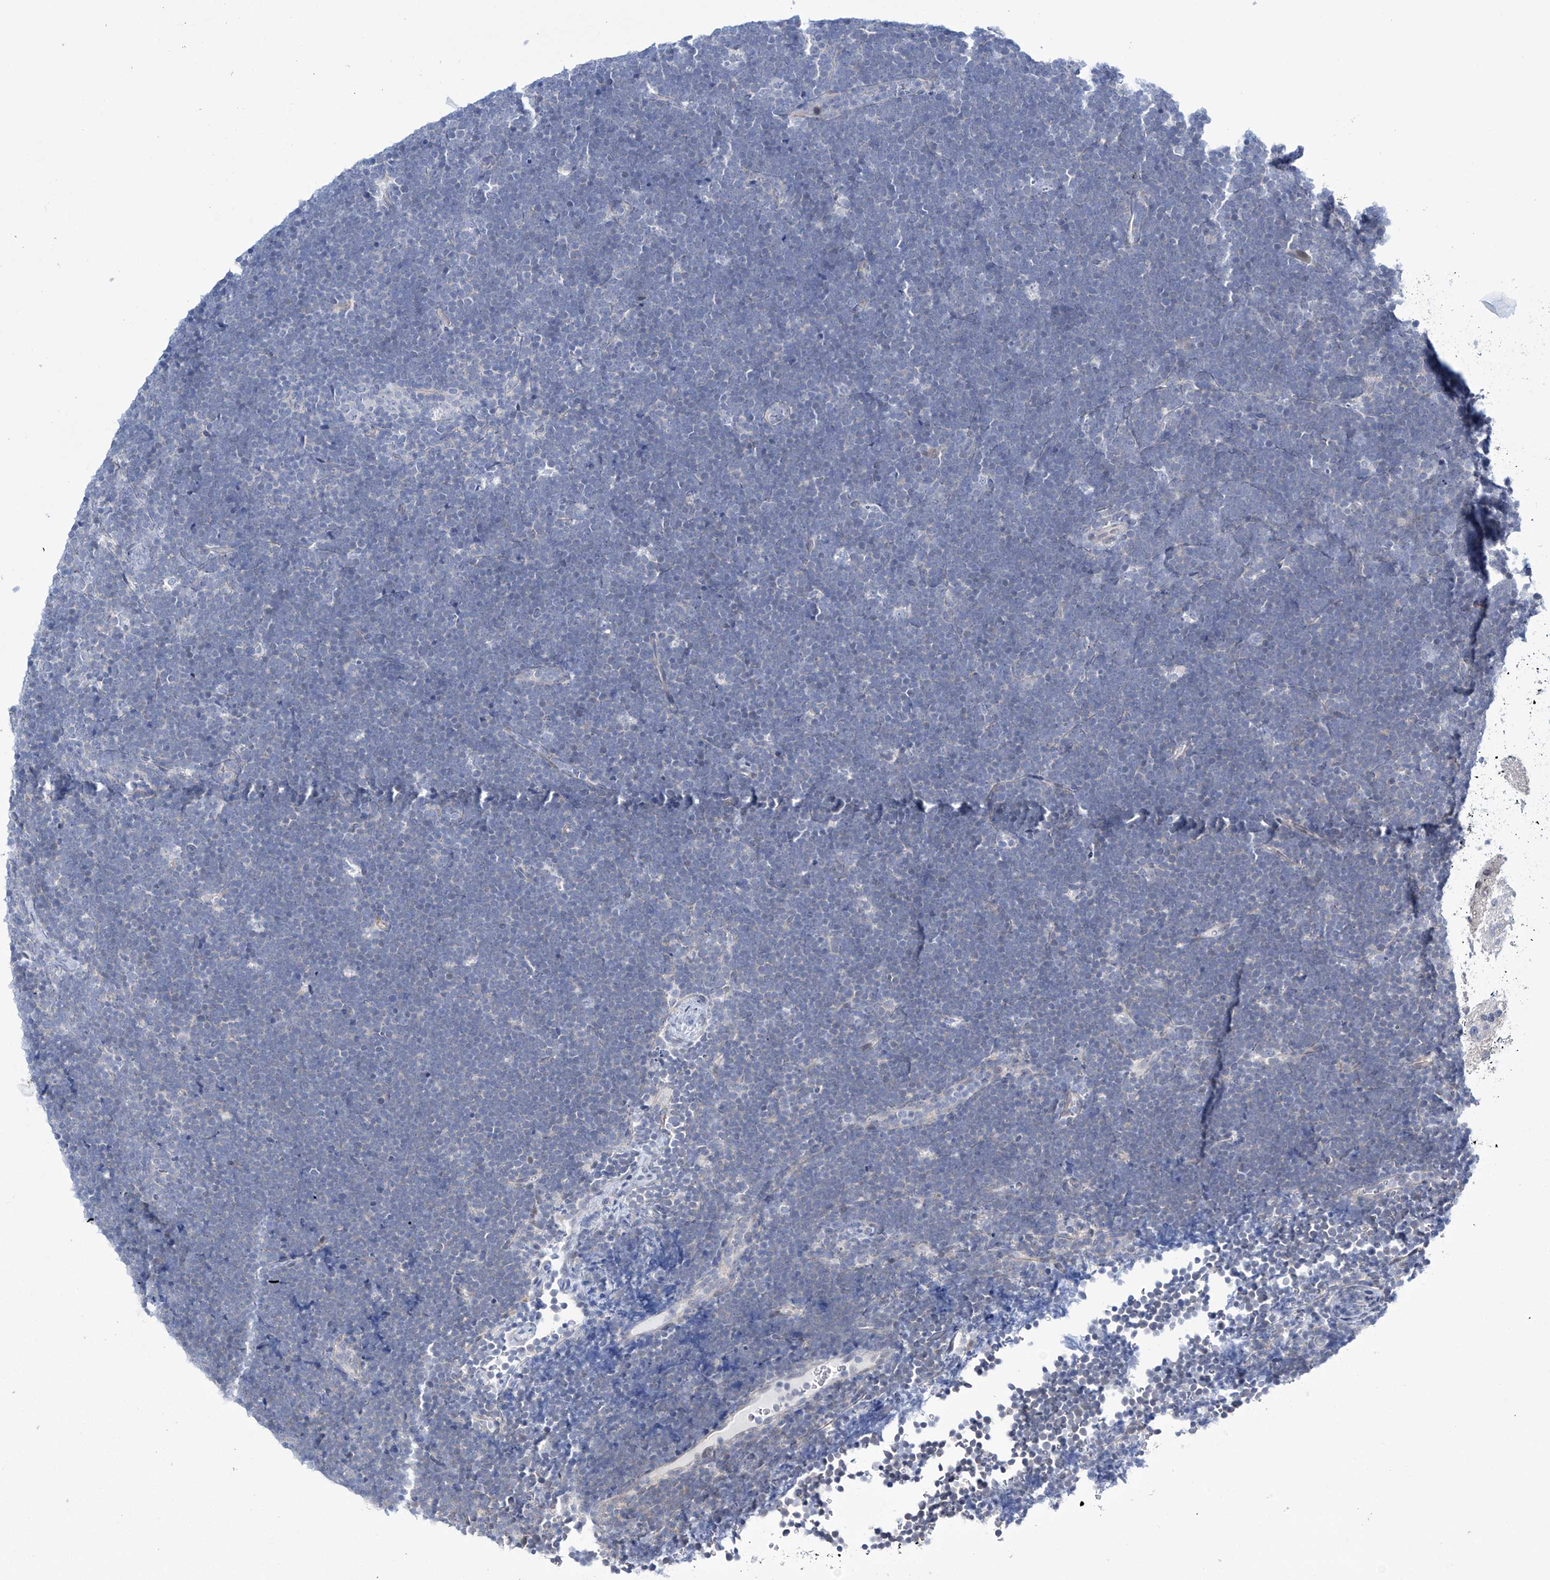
{"staining": {"intensity": "negative", "quantity": "none", "location": "none"}, "tissue": "lymphoma", "cell_type": "Tumor cells", "image_type": "cancer", "snomed": [{"axis": "morphology", "description": "Malignant lymphoma, non-Hodgkin's type, High grade"}, {"axis": "topography", "description": "Lymph node"}], "caption": "This is an IHC micrograph of human malignant lymphoma, non-Hodgkin's type (high-grade). There is no expression in tumor cells.", "gene": "TRIM60", "patient": {"sex": "male", "age": 13}}